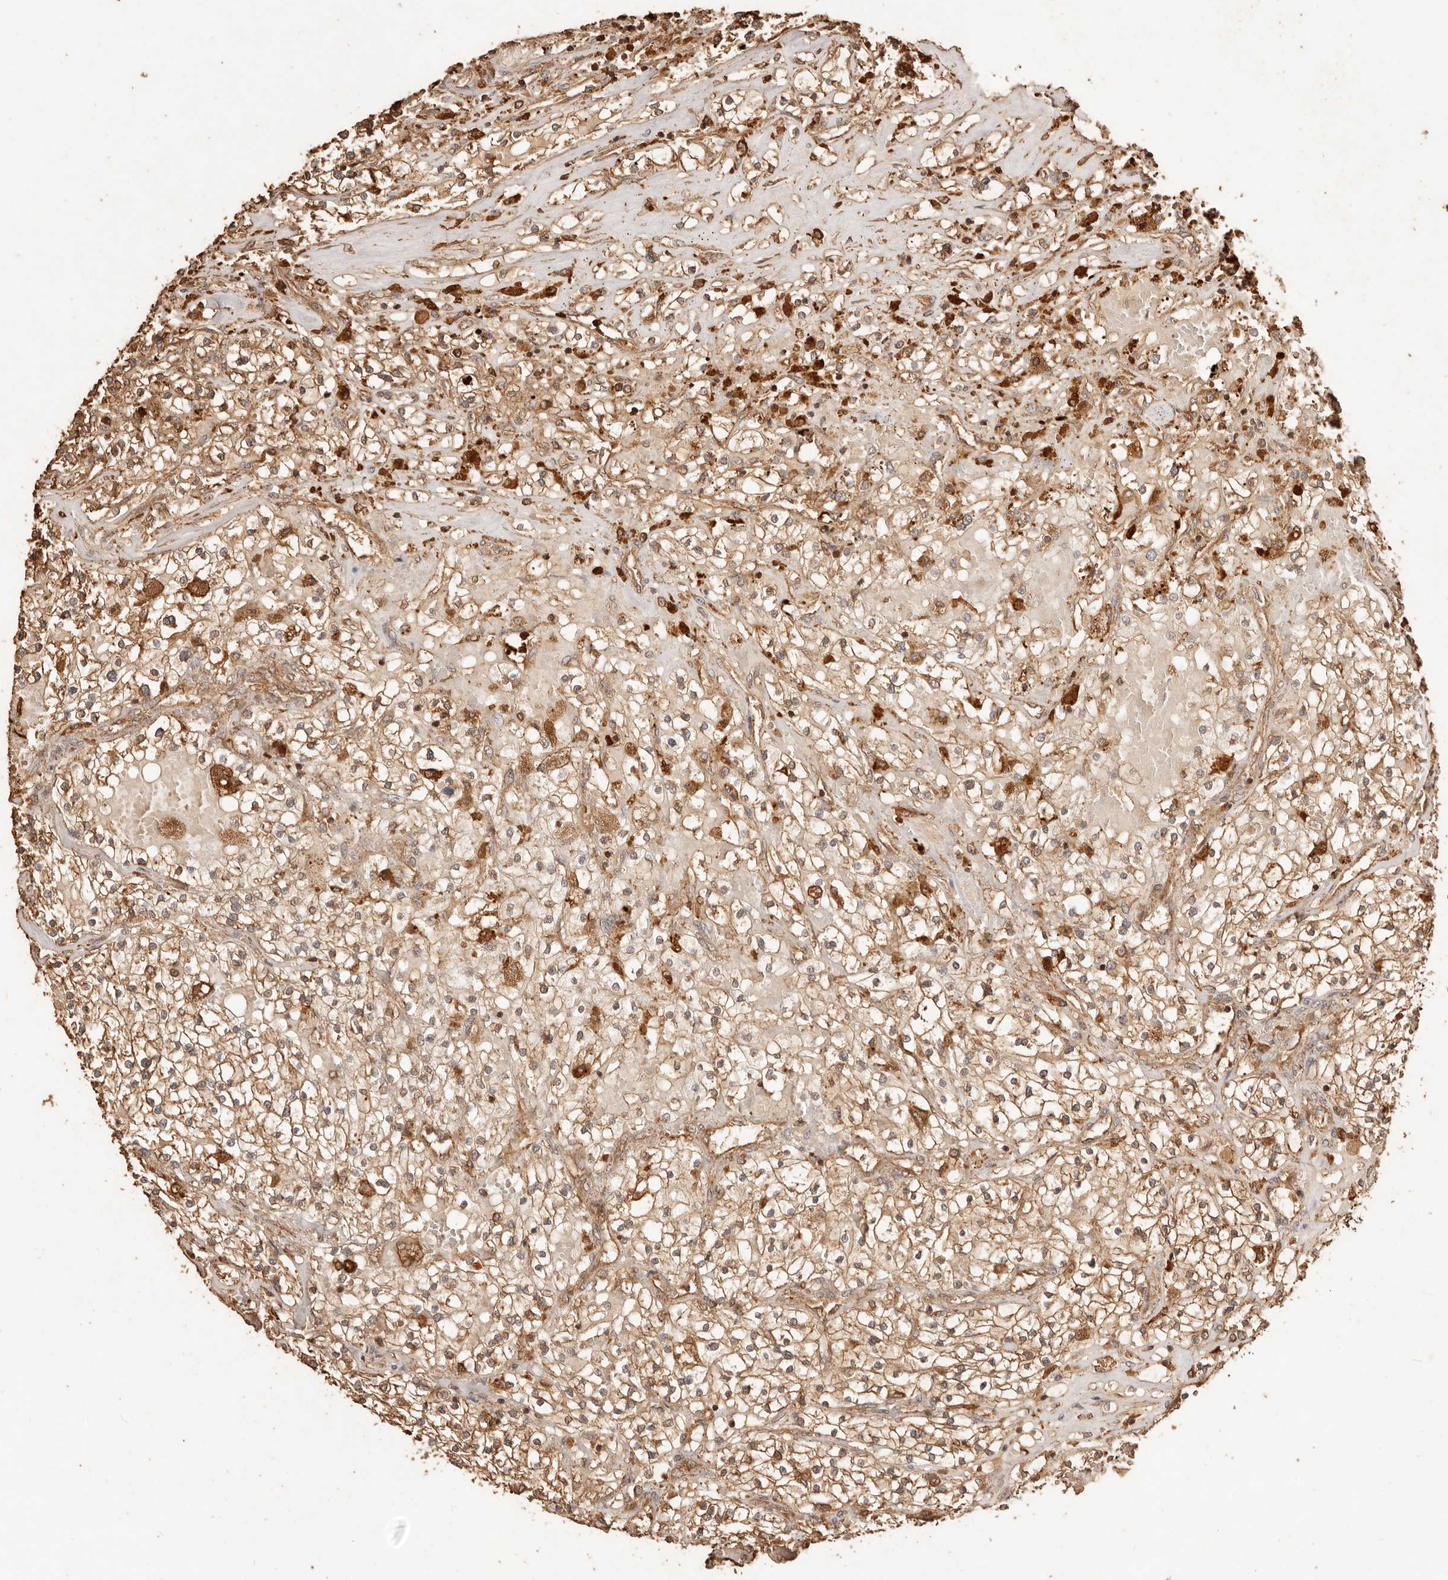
{"staining": {"intensity": "moderate", "quantity": ">75%", "location": "cytoplasmic/membranous"}, "tissue": "renal cancer", "cell_type": "Tumor cells", "image_type": "cancer", "snomed": [{"axis": "morphology", "description": "Normal tissue, NOS"}, {"axis": "morphology", "description": "Adenocarcinoma, NOS"}, {"axis": "topography", "description": "Kidney"}], "caption": "An image of human renal cancer stained for a protein displays moderate cytoplasmic/membranous brown staining in tumor cells.", "gene": "FAM180B", "patient": {"sex": "male", "age": 68}}